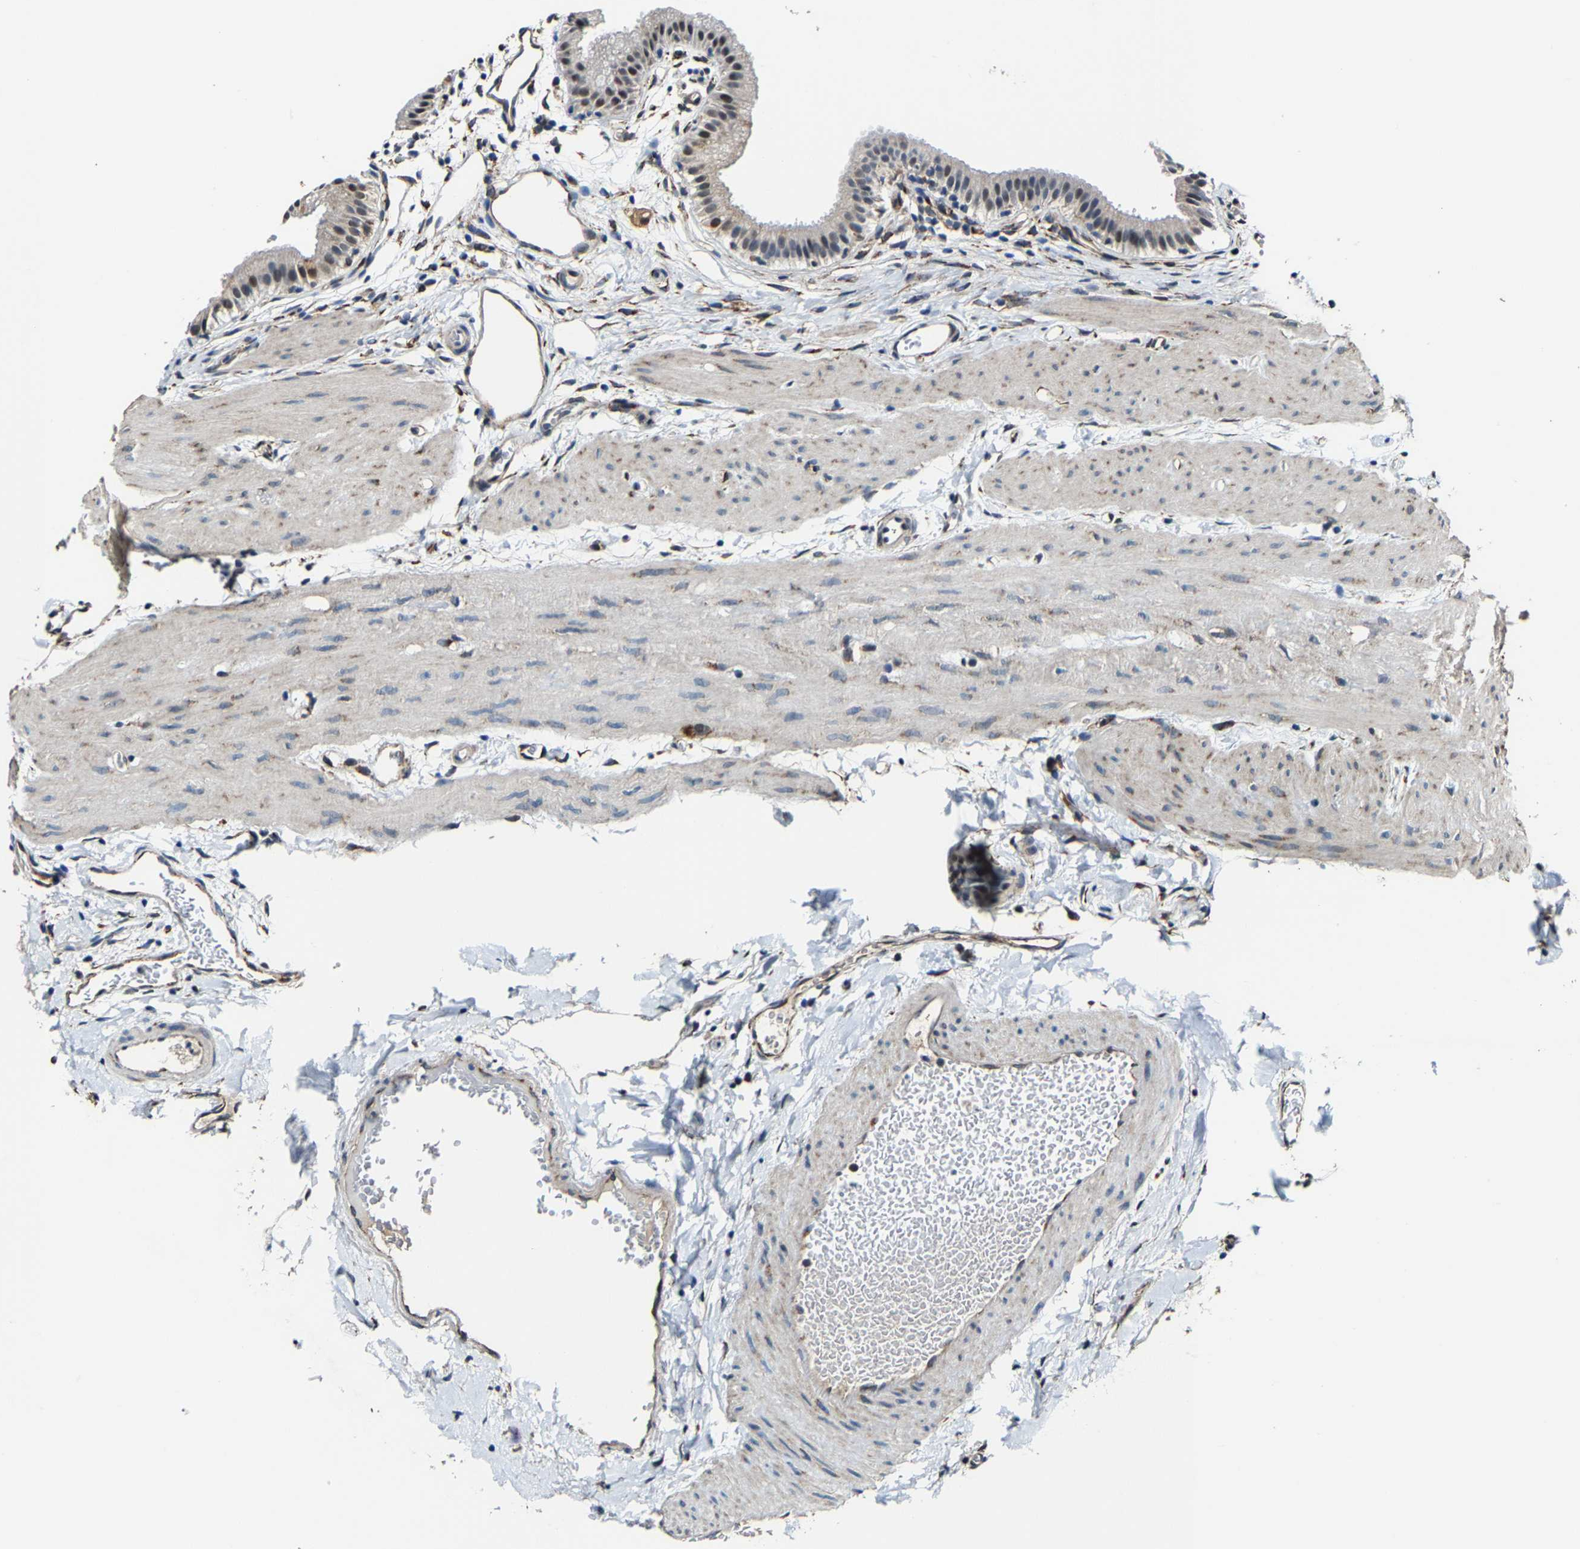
{"staining": {"intensity": "moderate", "quantity": "25%-75%", "location": "nuclear"}, "tissue": "gallbladder", "cell_type": "Glandular cells", "image_type": "normal", "snomed": [{"axis": "morphology", "description": "Normal tissue, NOS"}, {"axis": "topography", "description": "Gallbladder"}], "caption": "A histopathology image of human gallbladder stained for a protein exhibits moderate nuclear brown staining in glandular cells. (IHC, brightfield microscopy, high magnification).", "gene": "METTL1", "patient": {"sex": "female", "age": 26}}